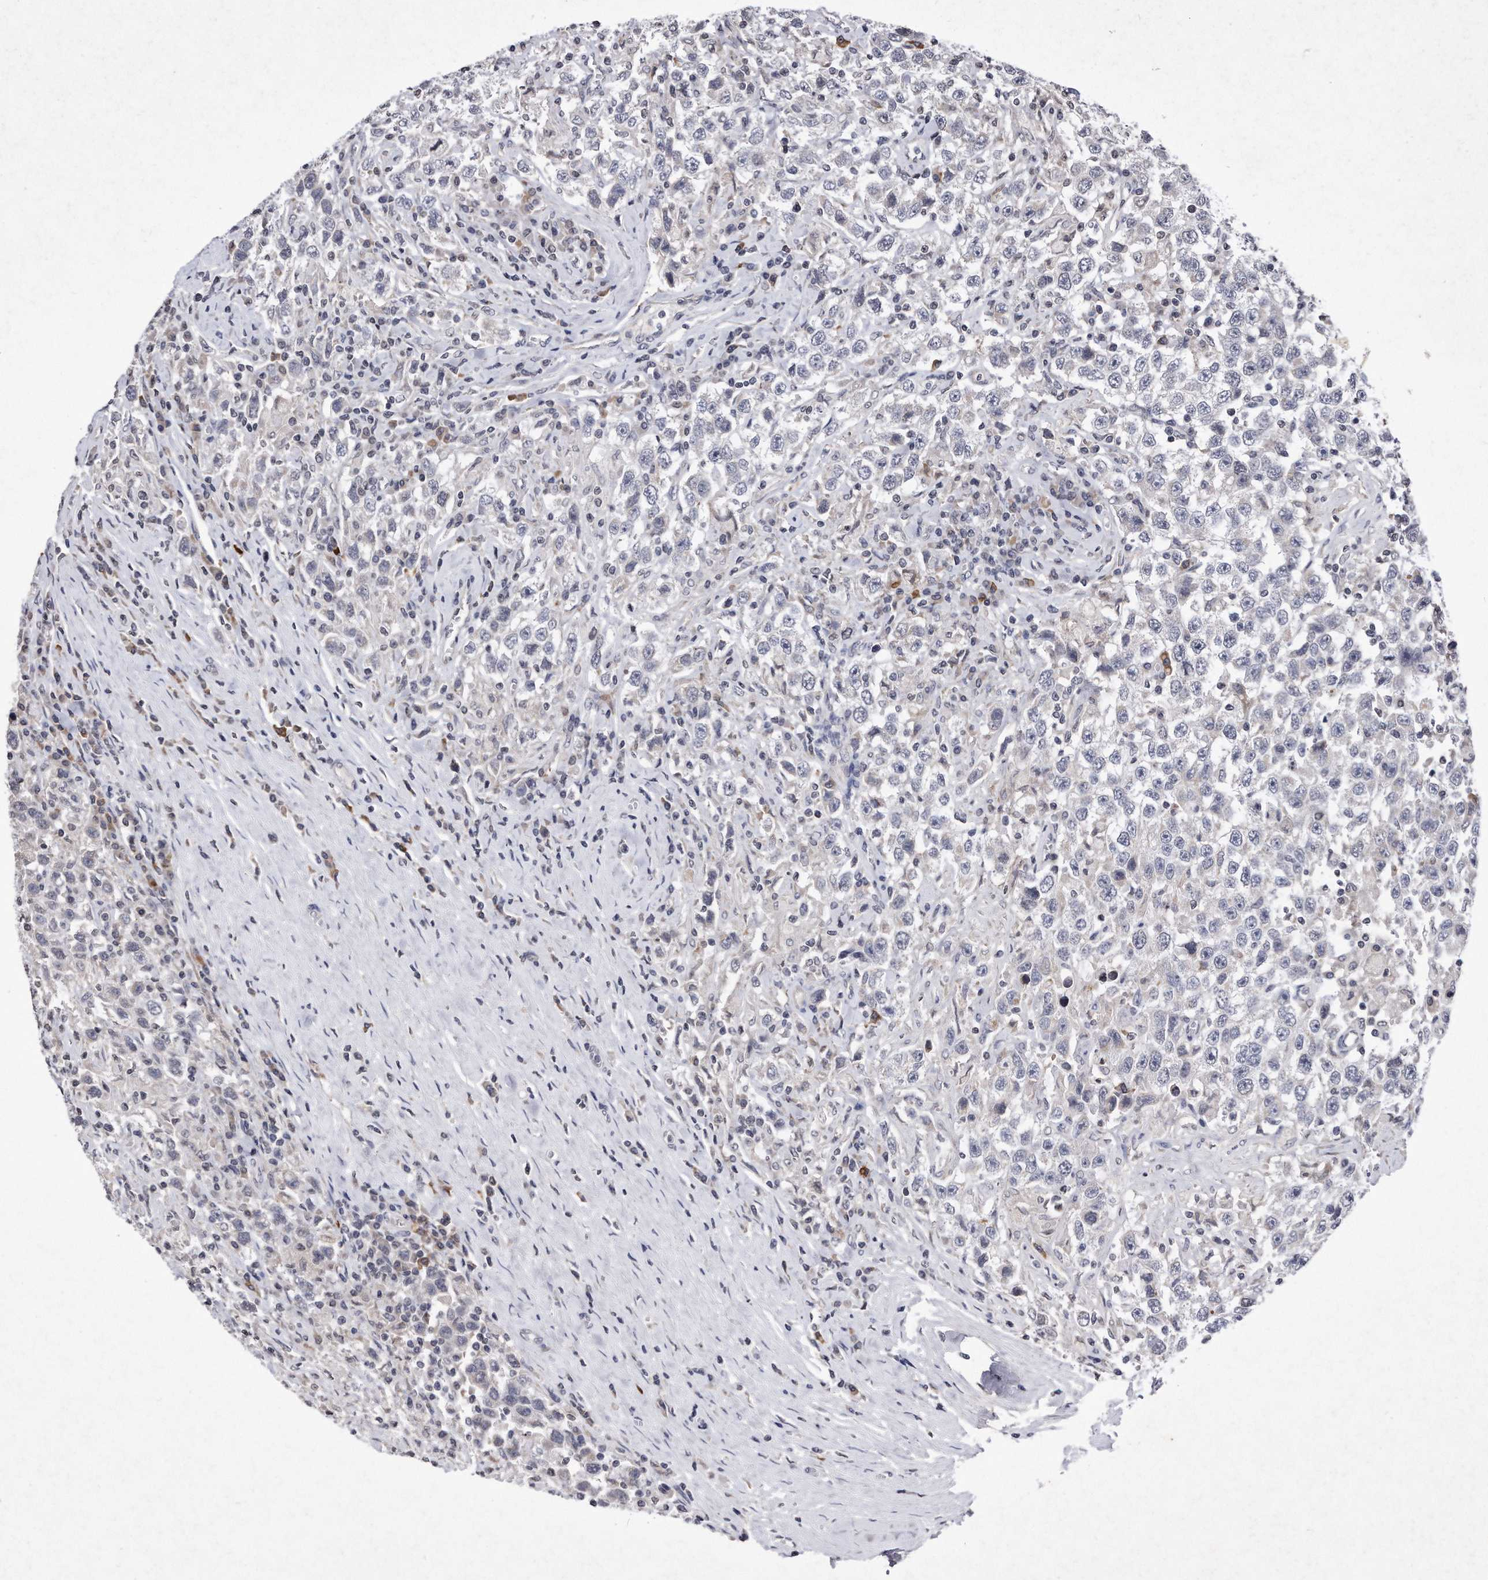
{"staining": {"intensity": "negative", "quantity": "none", "location": "none"}, "tissue": "testis cancer", "cell_type": "Tumor cells", "image_type": "cancer", "snomed": [{"axis": "morphology", "description": "Seminoma, NOS"}, {"axis": "topography", "description": "Testis"}], "caption": "Immunohistochemical staining of human testis cancer (seminoma) displays no significant staining in tumor cells. (DAB IHC, high magnification).", "gene": "DAB1", "patient": {"sex": "male", "age": 41}}